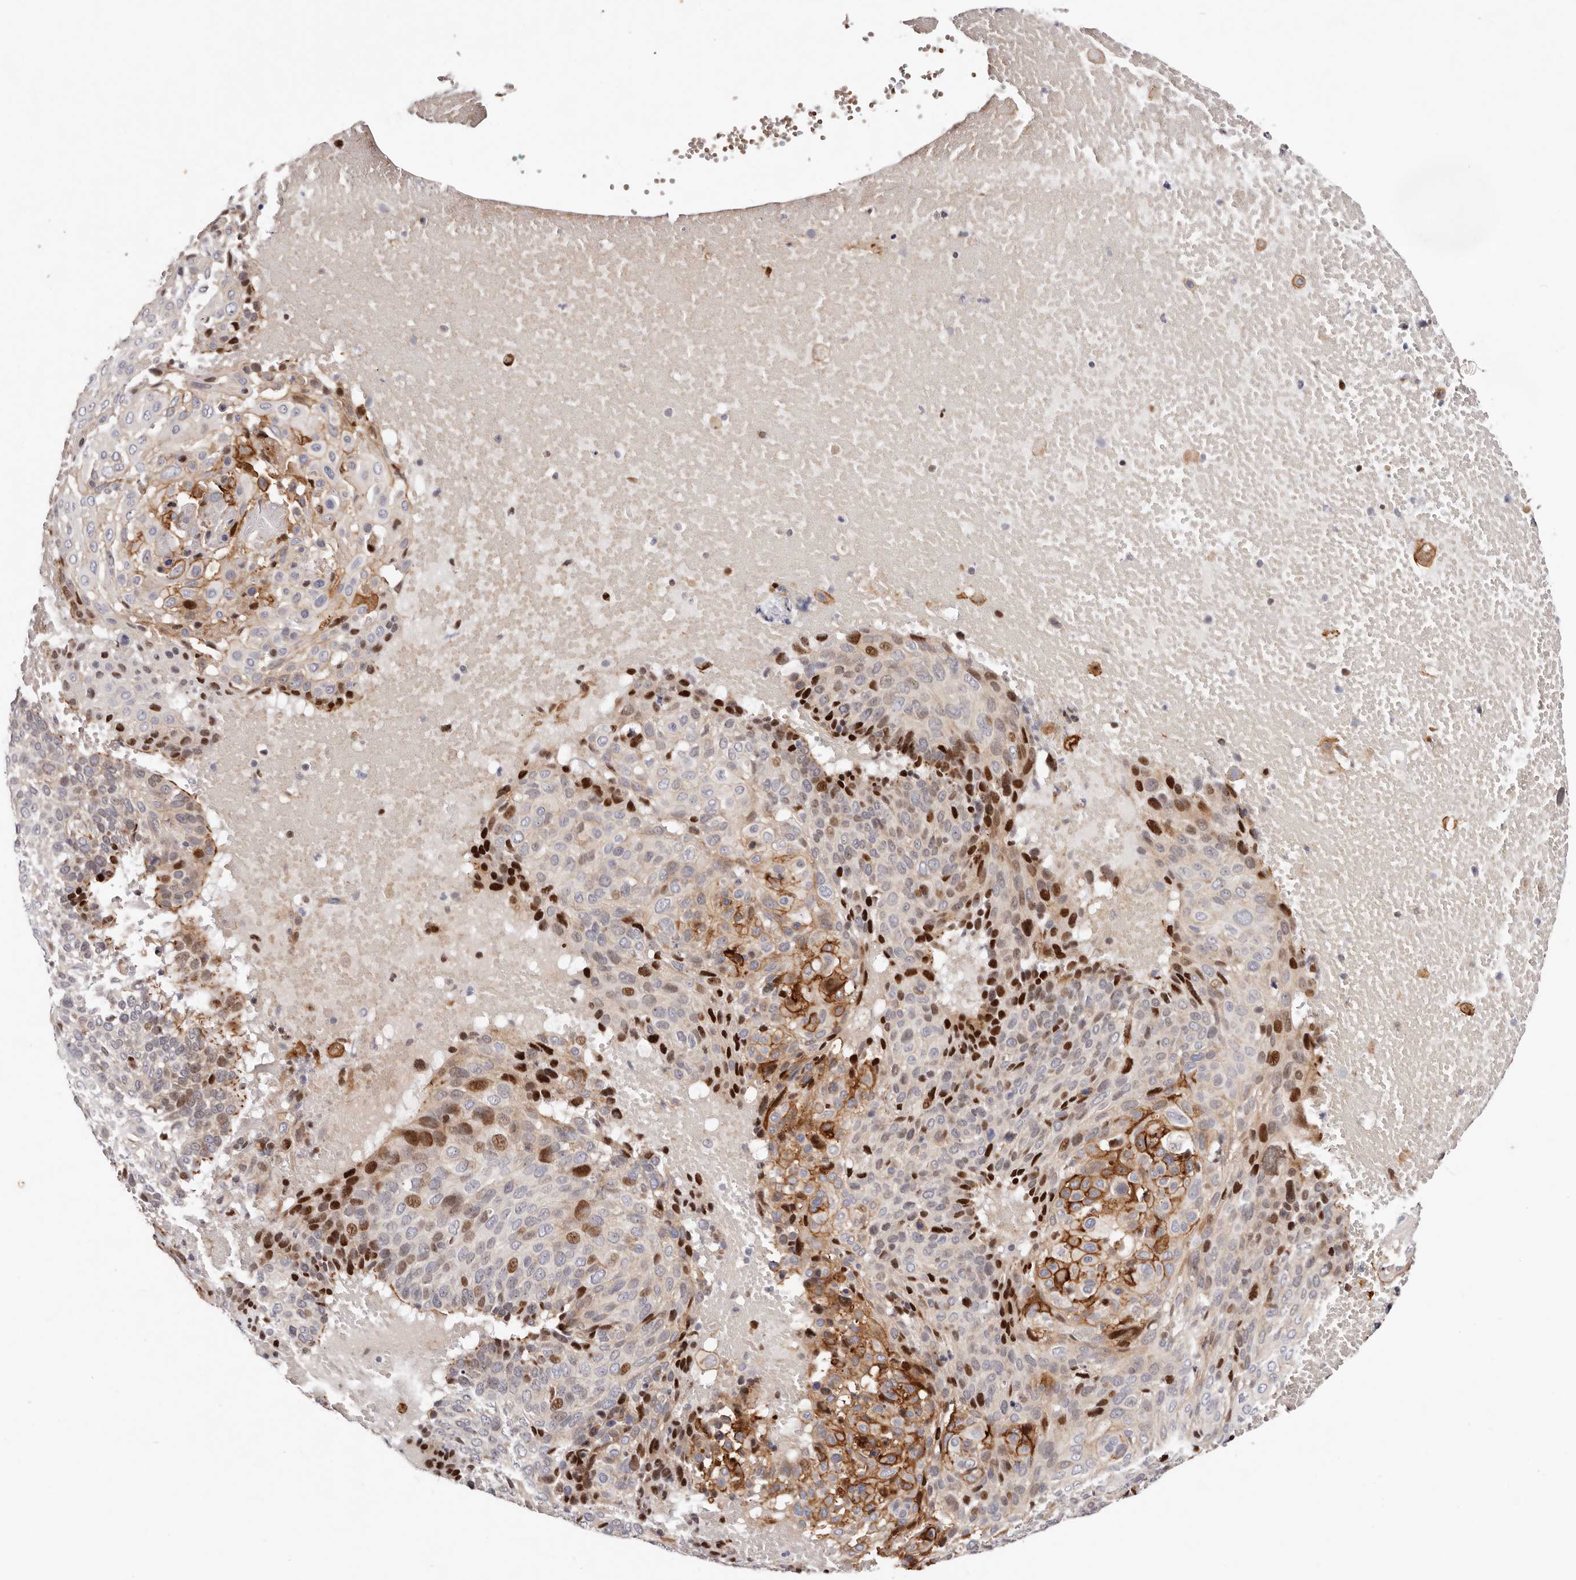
{"staining": {"intensity": "strong", "quantity": "25%-75%", "location": "cytoplasmic/membranous,nuclear"}, "tissue": "cervical cancer", "cell_type": "Tumor cells", "image_type": "cancer", "snomed": [{"axis": "morphology", "description": "Squamous cell carcinoma, NOS"}, {"axis": "topography", "description": "Cervix"}], "caption": "Strong cytoplasmic/membranous and nuclear staining is appreciated in about 25%-75% of tumor cells in cervical squamous cell carcinoma.", "gene": "EPHX3", "patient": {"sex": "female", "age": 74}}